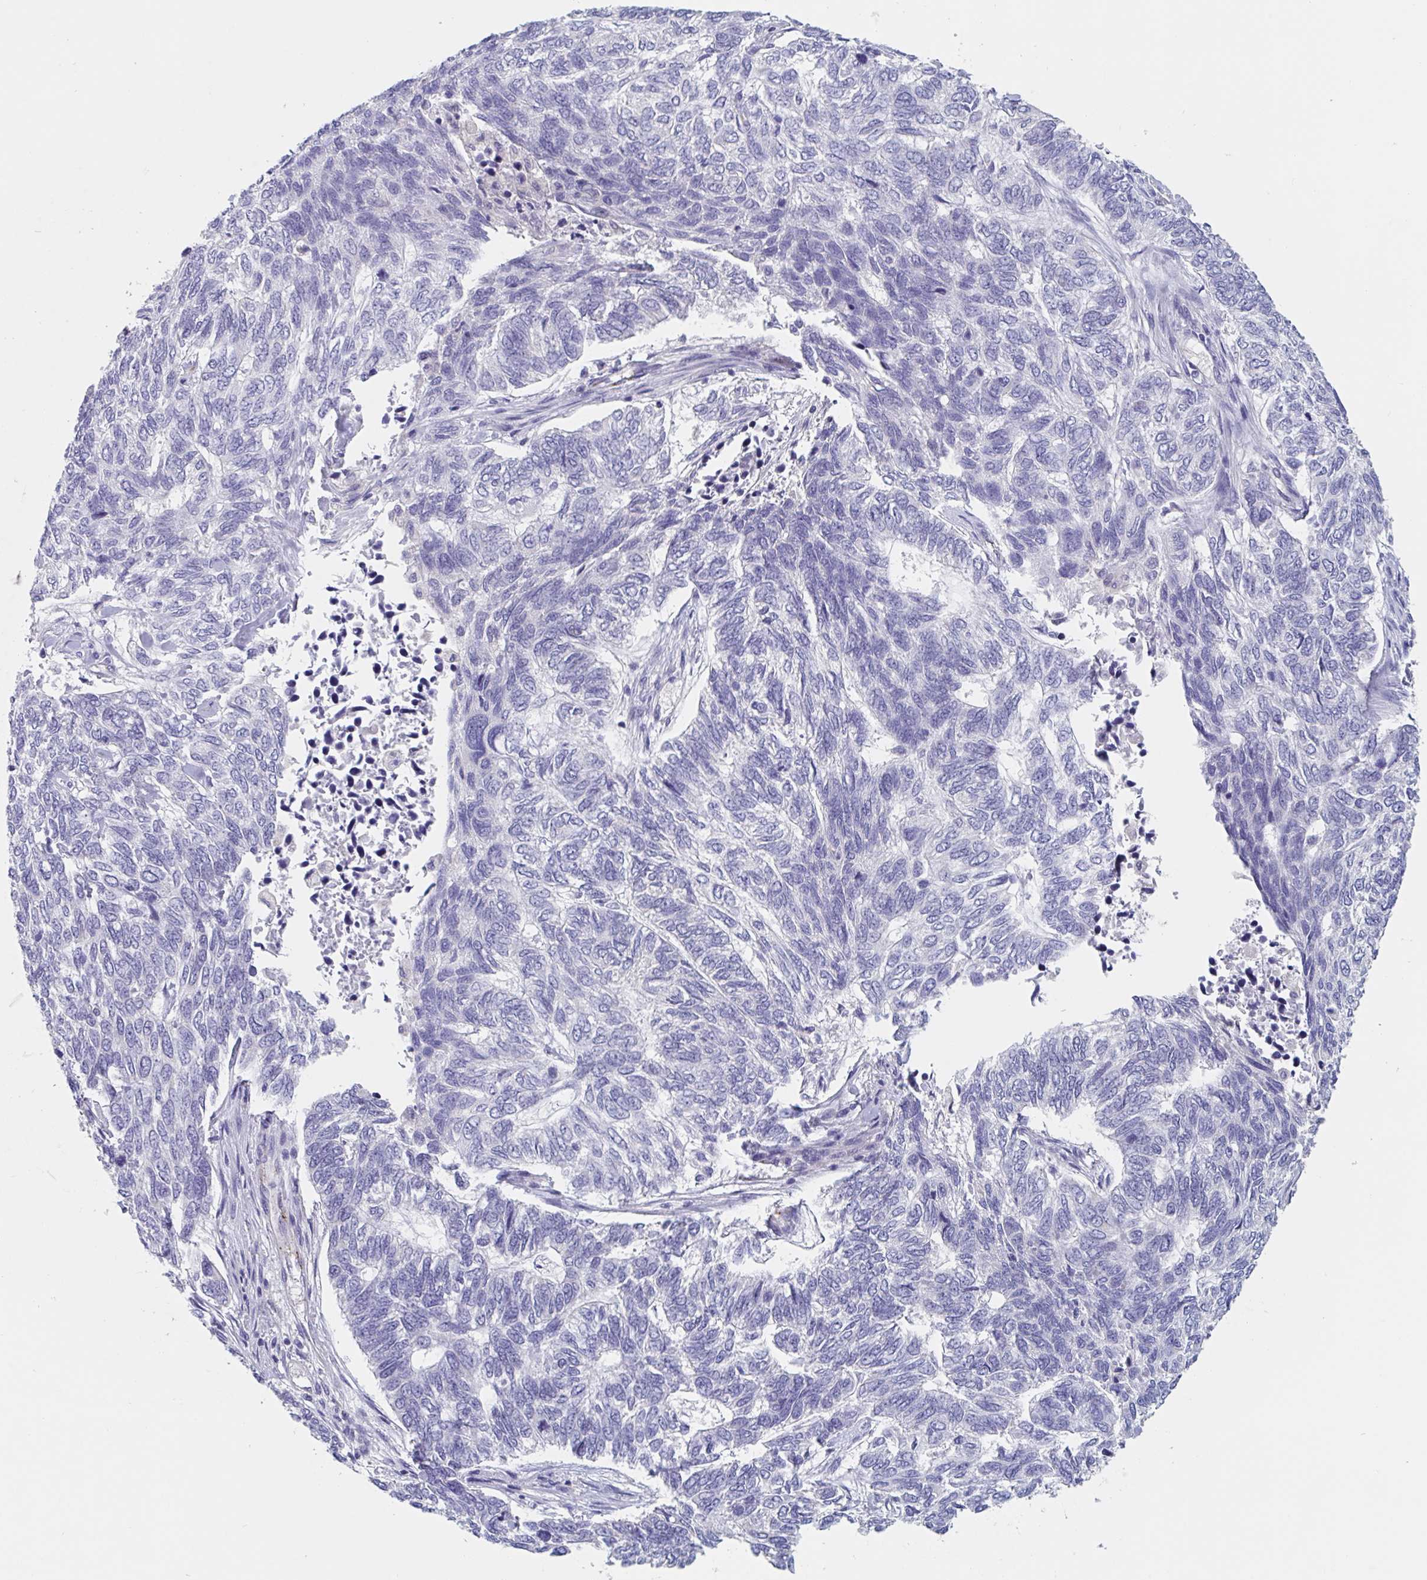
{"staining": {"intensity": "negative", "quantity": "none", "location": "none"}, "tissue": "skin cancer", "cell_type": "Tumor cells", "image_type": "cancer", "snomed": [{"axis": "morphology", "description": "Basal cell carcinoma"}, {"axis": "topography", "description": "Skin"}], "caption": "IHC of human basal cell carcinoma (skin) exhibits no staining in tumor cells. The staining is performed using DAB brown chromogen with nuclei counter-stained in using hematoxylin.", "gene": "ABHD16A", "patient": {"sex": "female", "age": 65}}